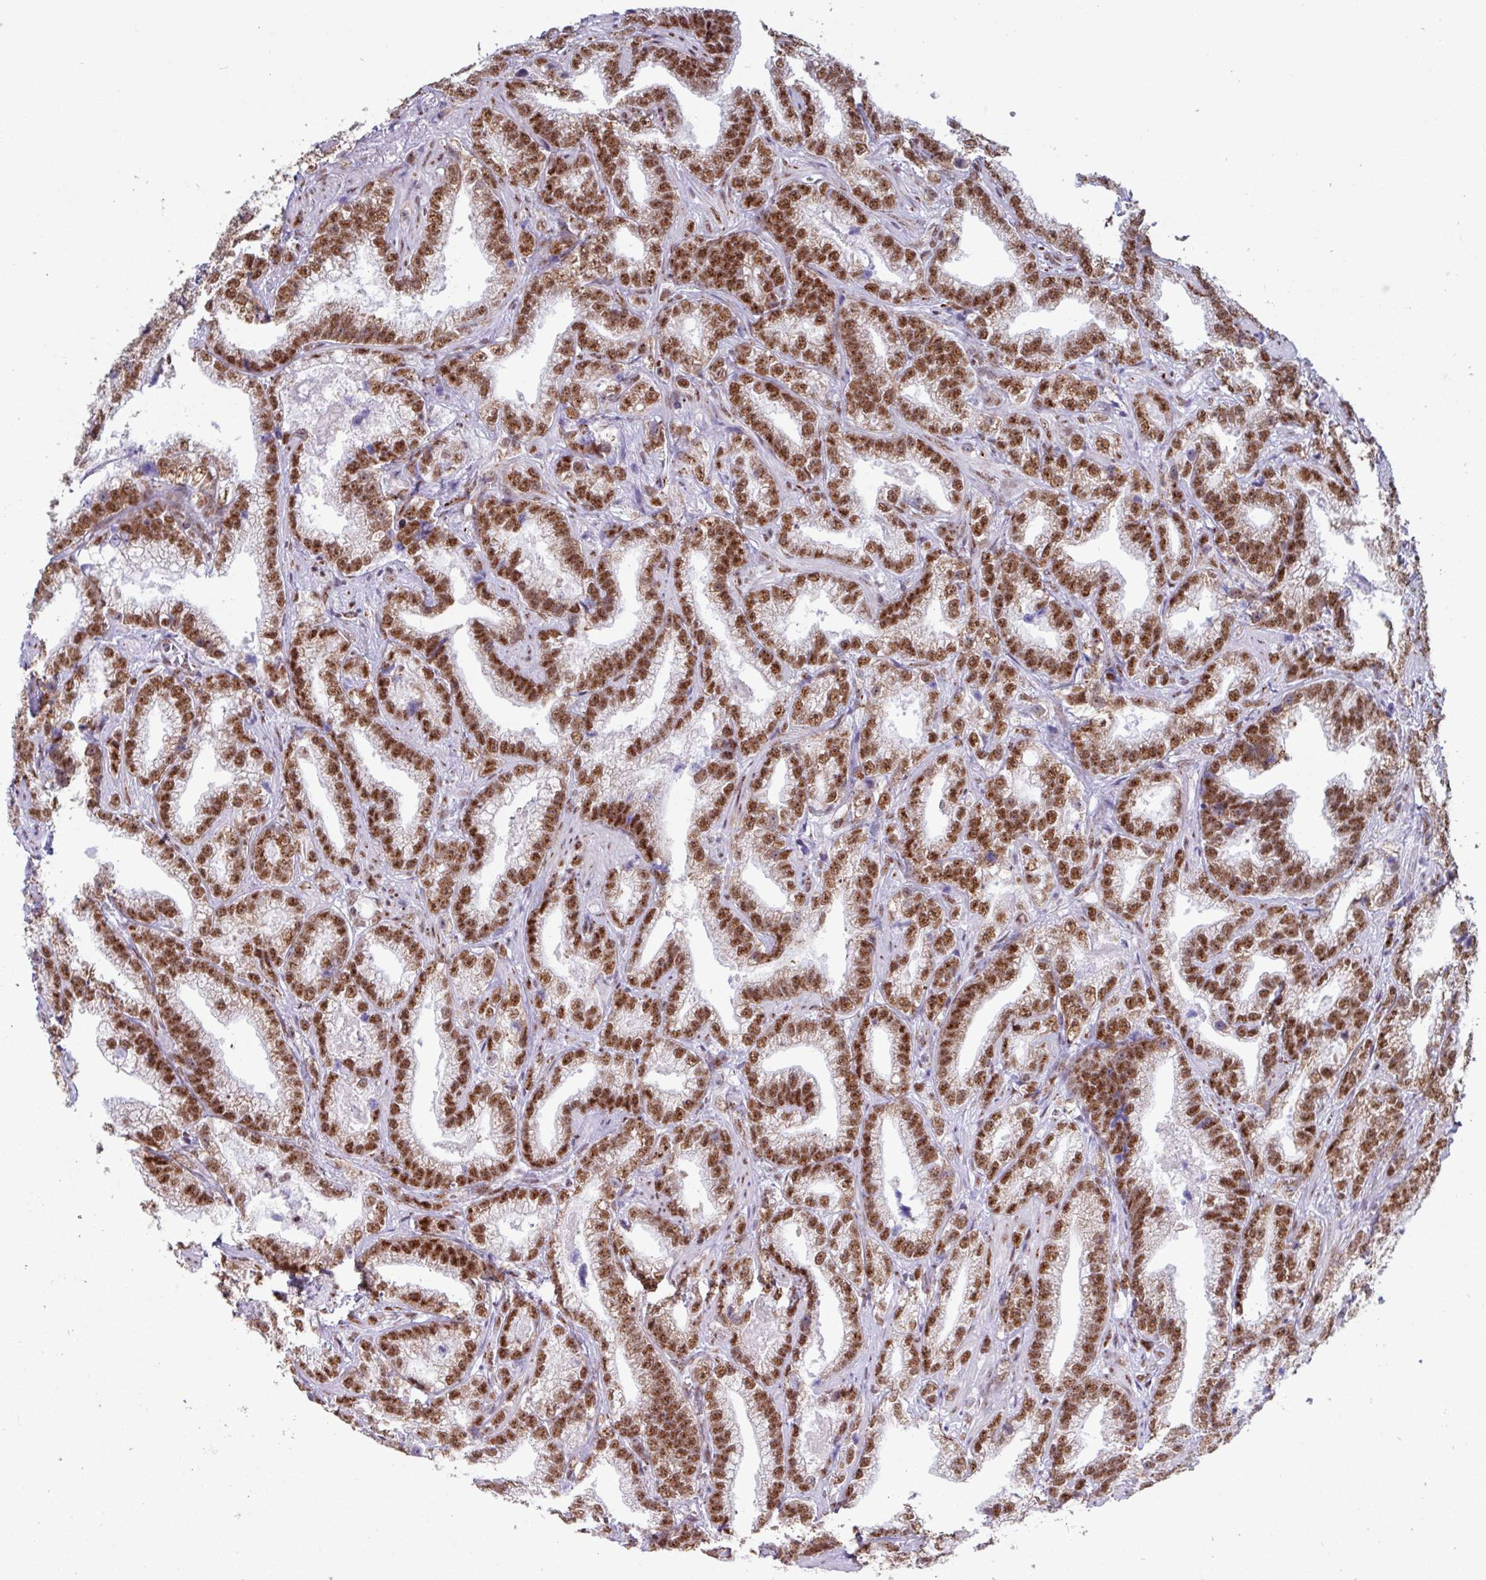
{"staining": {"intensity": "strong", "quantity": ">75%", "location": "nuclear"}, "tissue": "prostate cancer", "cell_type": "Tumor cells", "image_type": "cancer", "snomed": [{"axis": "morphology", "description": "Adenocarcinoma, High grade"}, {"axis": "topography", "description": "Prostate and seminal vesicle, NOS"}], "caption": "A high-resolution micrograph shows immunohistochemistry (IHC) staining of prostate cancer, which displays strong nuclear staining in about >75% of tumor cells.", "gene": "PUF60", "patient": {"sex": "male", "age": 67}}